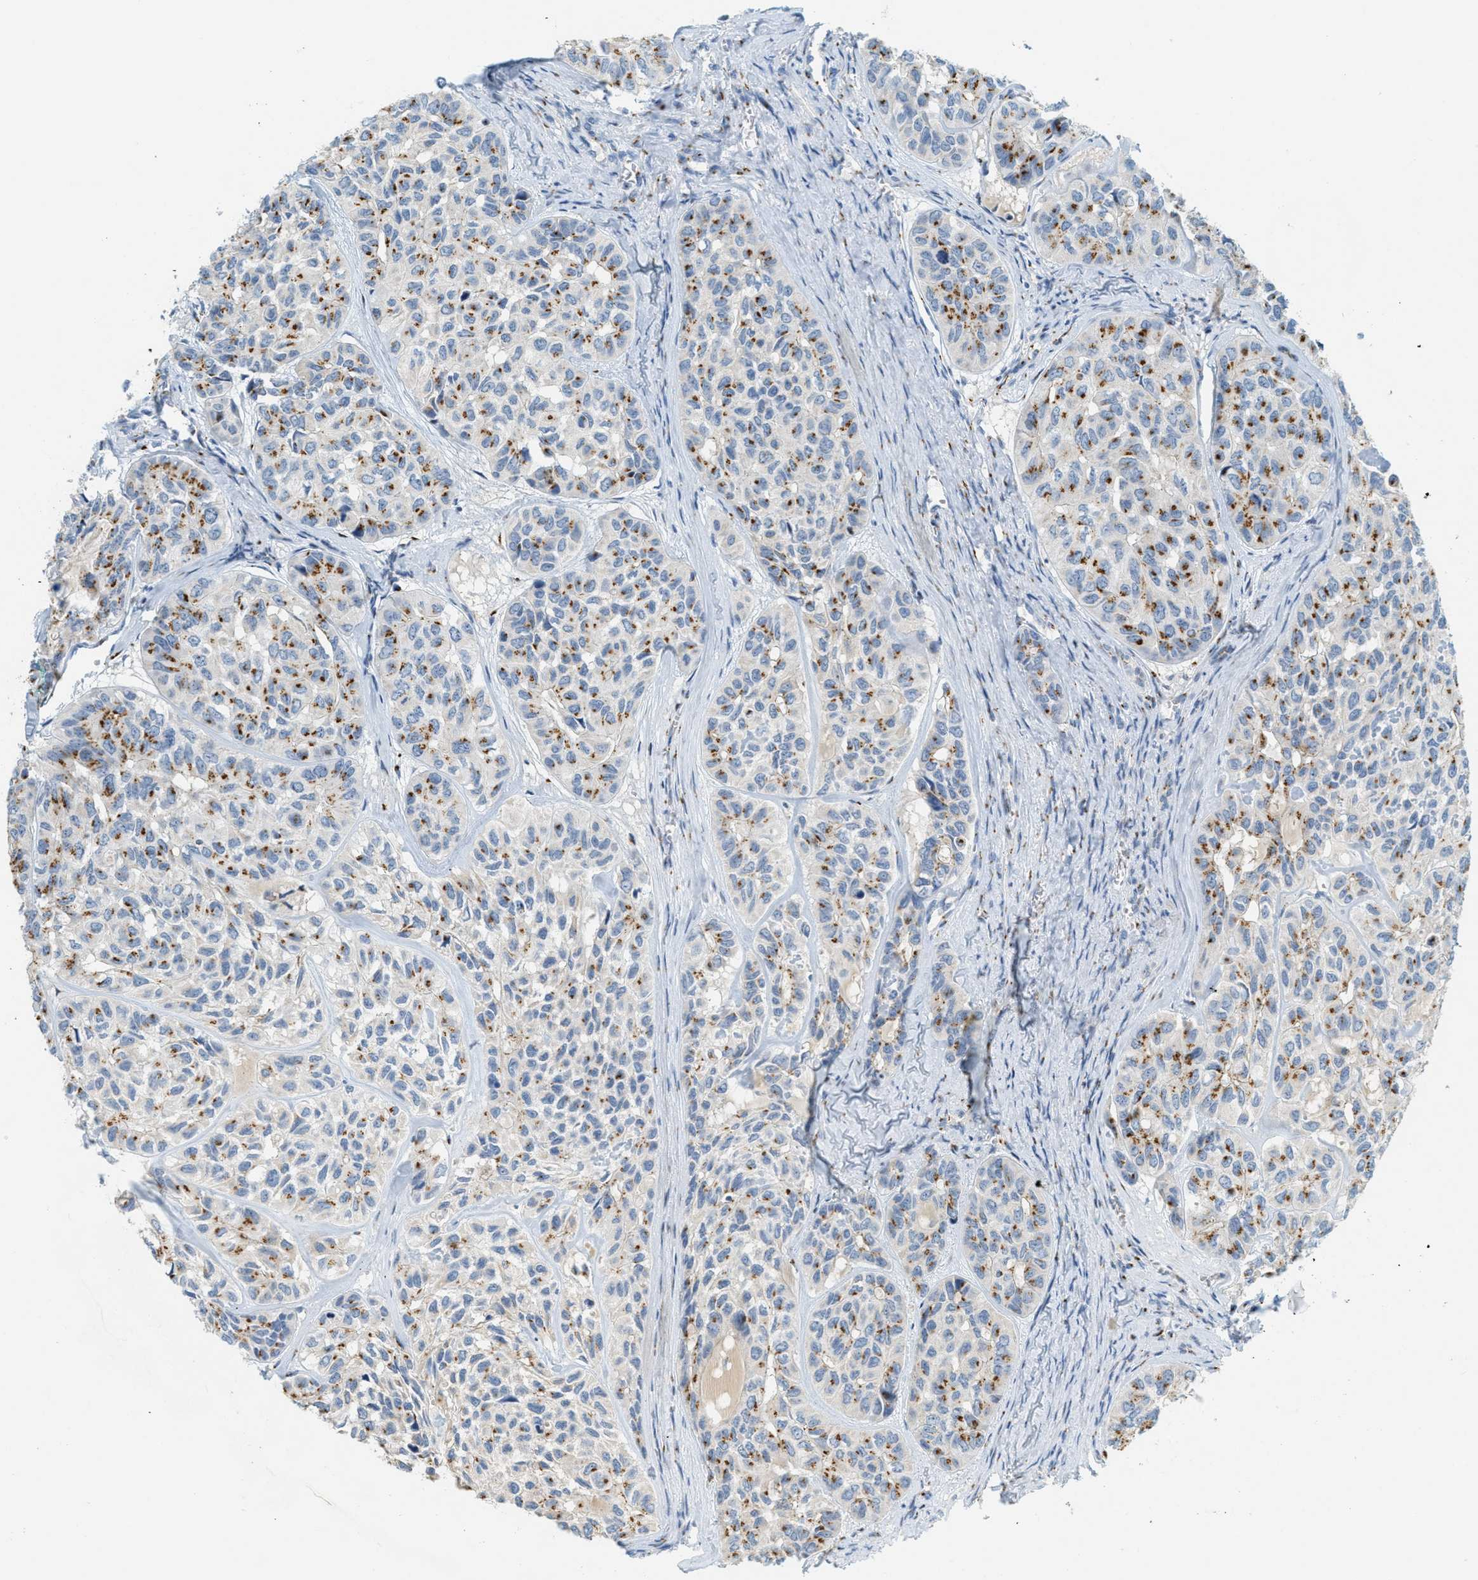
{"staining": {"intensity": "strong", "quantity": "25%-75%", "location": "cytoplasmic/membranous"}, "tissue": "head and neck cancer", "cell_type": "Tumor cells", "image_type": "cancer", "snomed": [{"axis": "morphology", "description": "Adenocarcinoma, NOS"}, {"axis": "topography", "description": "Salivary gland, NOS"}, {"axis": "topography", "description": "Head-Neck"}], "caption": "IHC staining of head and neck cancer, which reveals high levels of strong cytoplasmic/membranous staining in about 25%-75% of tumor cells indicating strong cytoplasmic/membranous protein staining. The staining was performed using DAB (3,3'-diaminobenzidine) (brown) for protein detection and nuclei were counterstained in hematoxylin (blue).", "gene": "ENTPD4", "patient": {"sex": "female", "age": 76}}